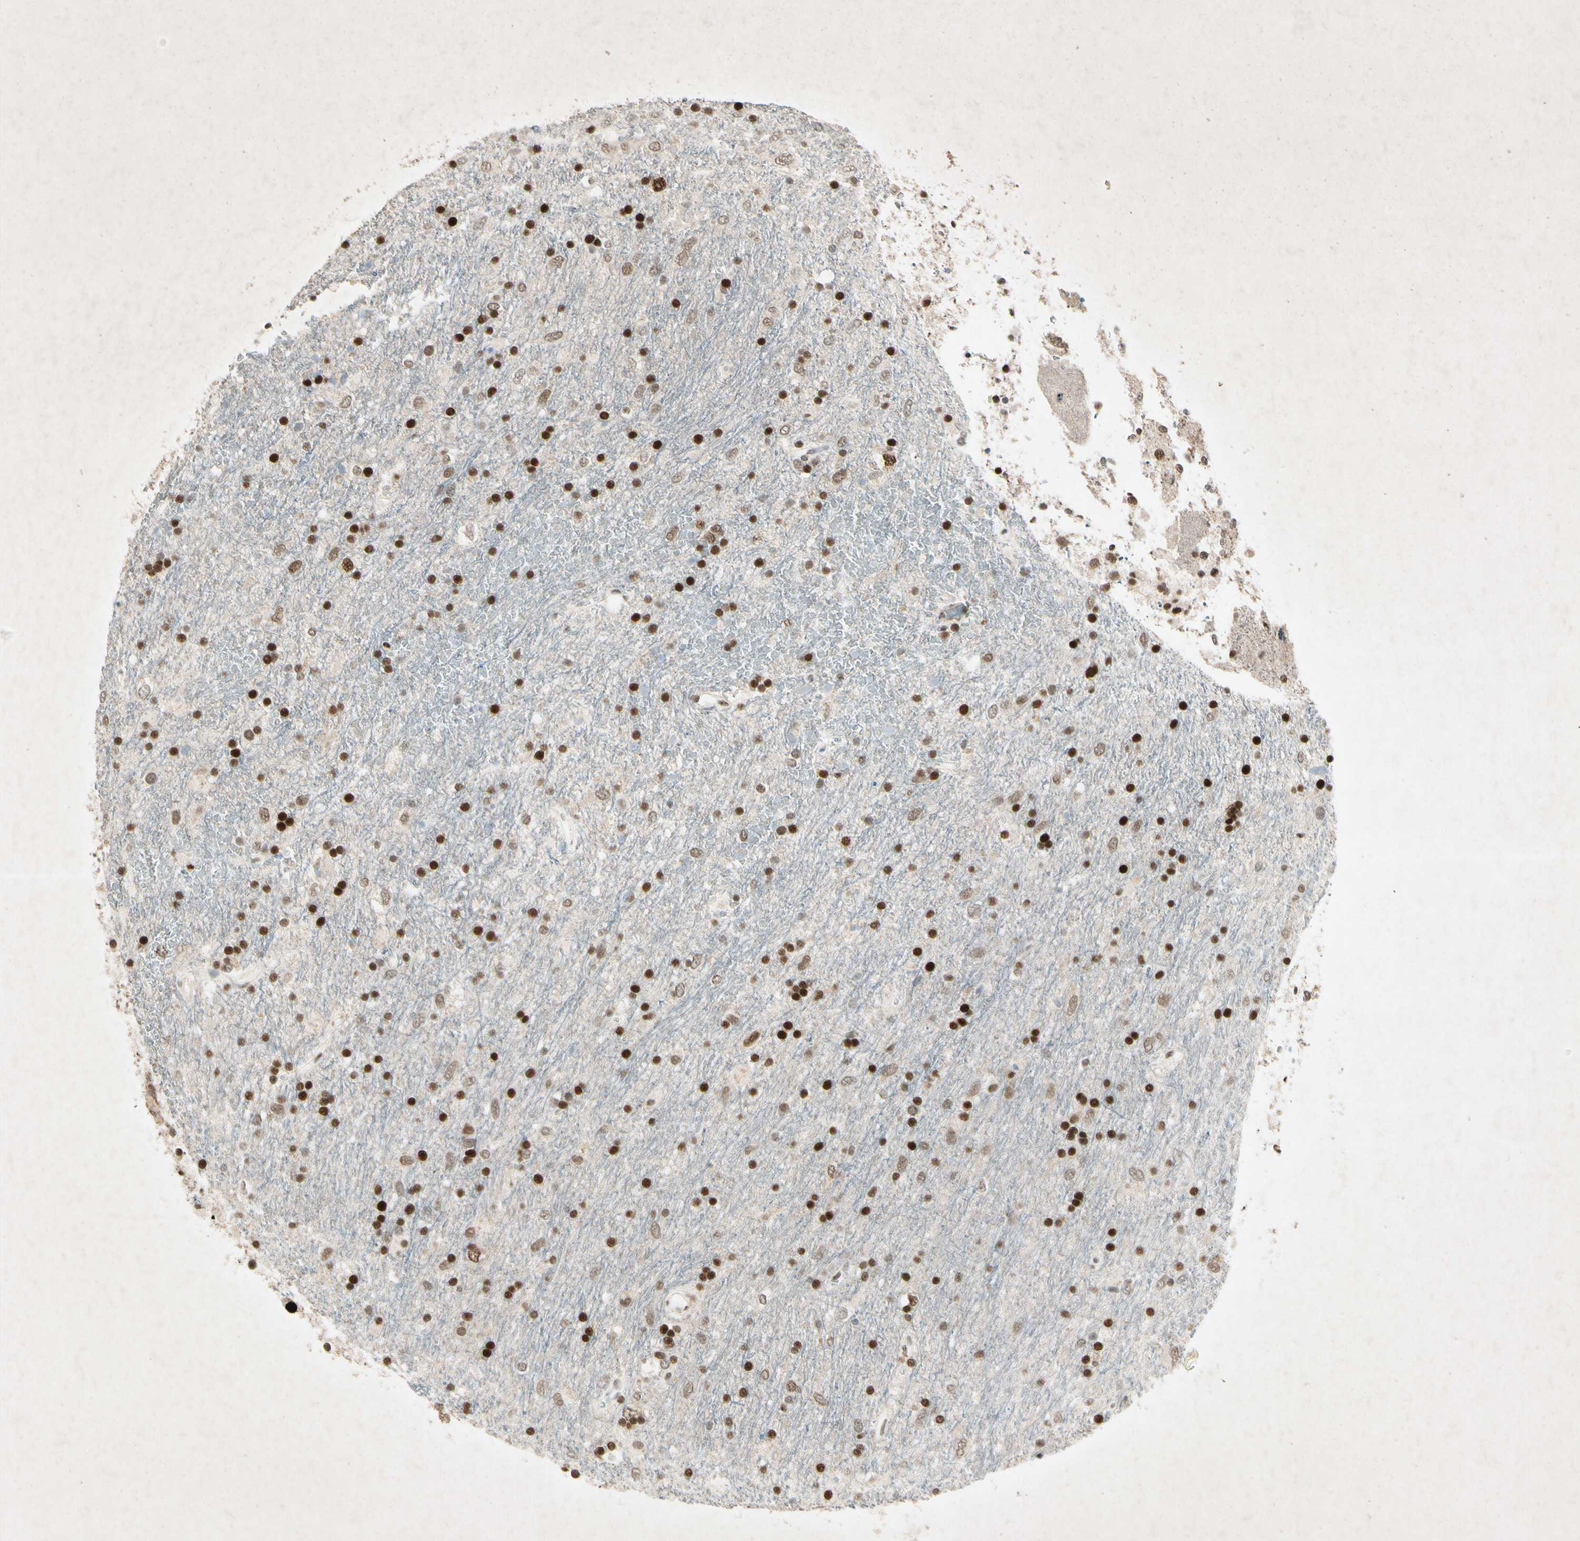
{"staining": {"intensity": "strong", "quantity": ">75%", "location": "nuclear"}, "tissue": "glioma", "cell_type": "Tumor cells", "image_type": "cancer", "snomed": [{"axis": "morphology", "description": "Glioma, malignant, Low grade"}, {"axis": "topography", "description": "Brain"}], "caption": "IHC staining of malignant low-grade glioma, which shows high levels of strong nuclear expression in approximately >75% of tumor cells indicating strong nuclear protein expression. The staining was performed using DAB (3,3'-diaminobenzidine) (brown) for protein detection and nuclei were counterstained in hematoxylin (blue).", "gene": "RNF43", "patient": {"sex": "male", "age": 77}}